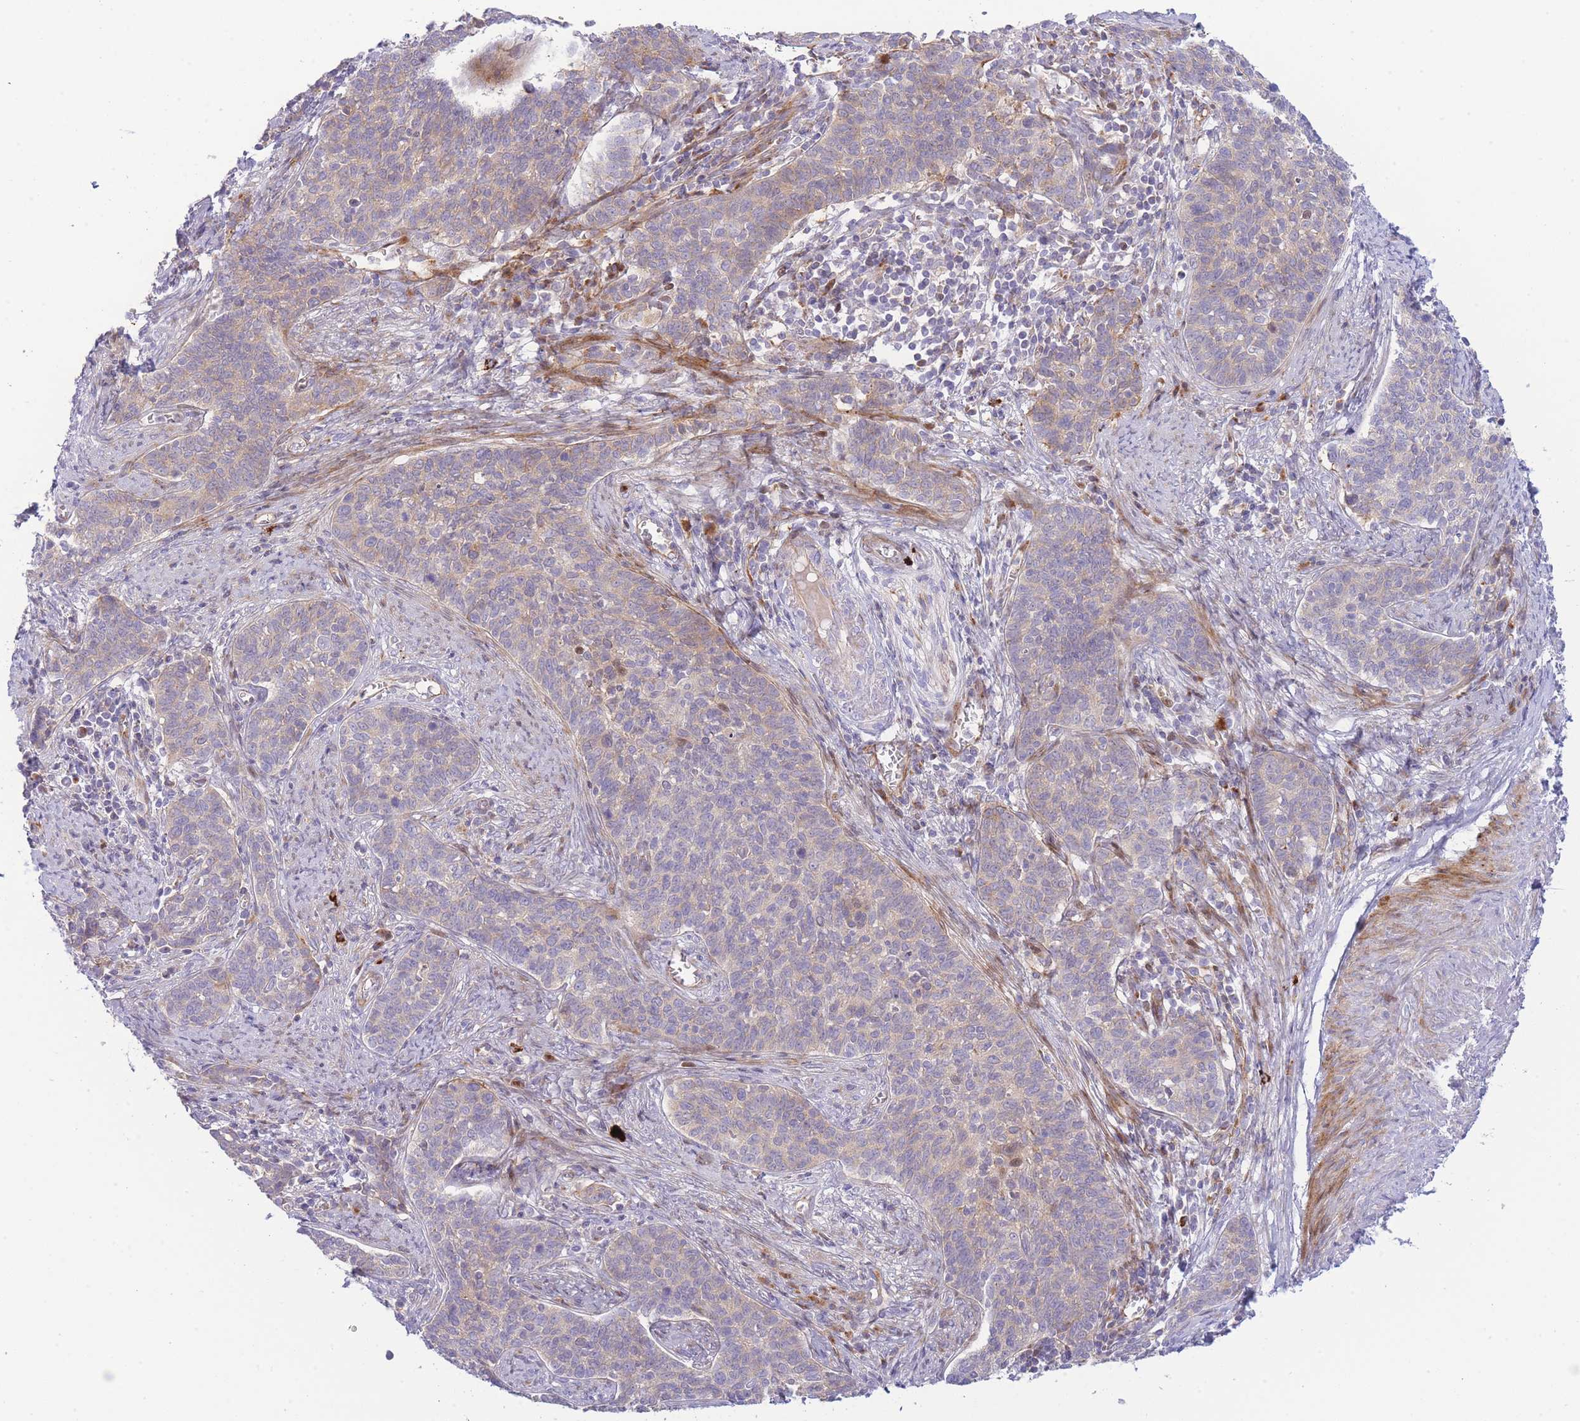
{"staining": {"intensity": "weak", "quantity": "<25%", "location": "cytoplasmic/membranous"}, "tissue": "cervical cancer", "cell_type": "Tumor cells", "image_type": "cancer", "snomed": [{"axis": "morphology", "description": "Squamous cell carcinoma, NOS"}, {"axis": "topography", "description": "Cervix"}], "caption": "There is no significant positivity in tumor cells of cervical squamous cell carcinoma.", "gene": "ATP5MC2", "patient": {"sex": "female", "age": 39}}